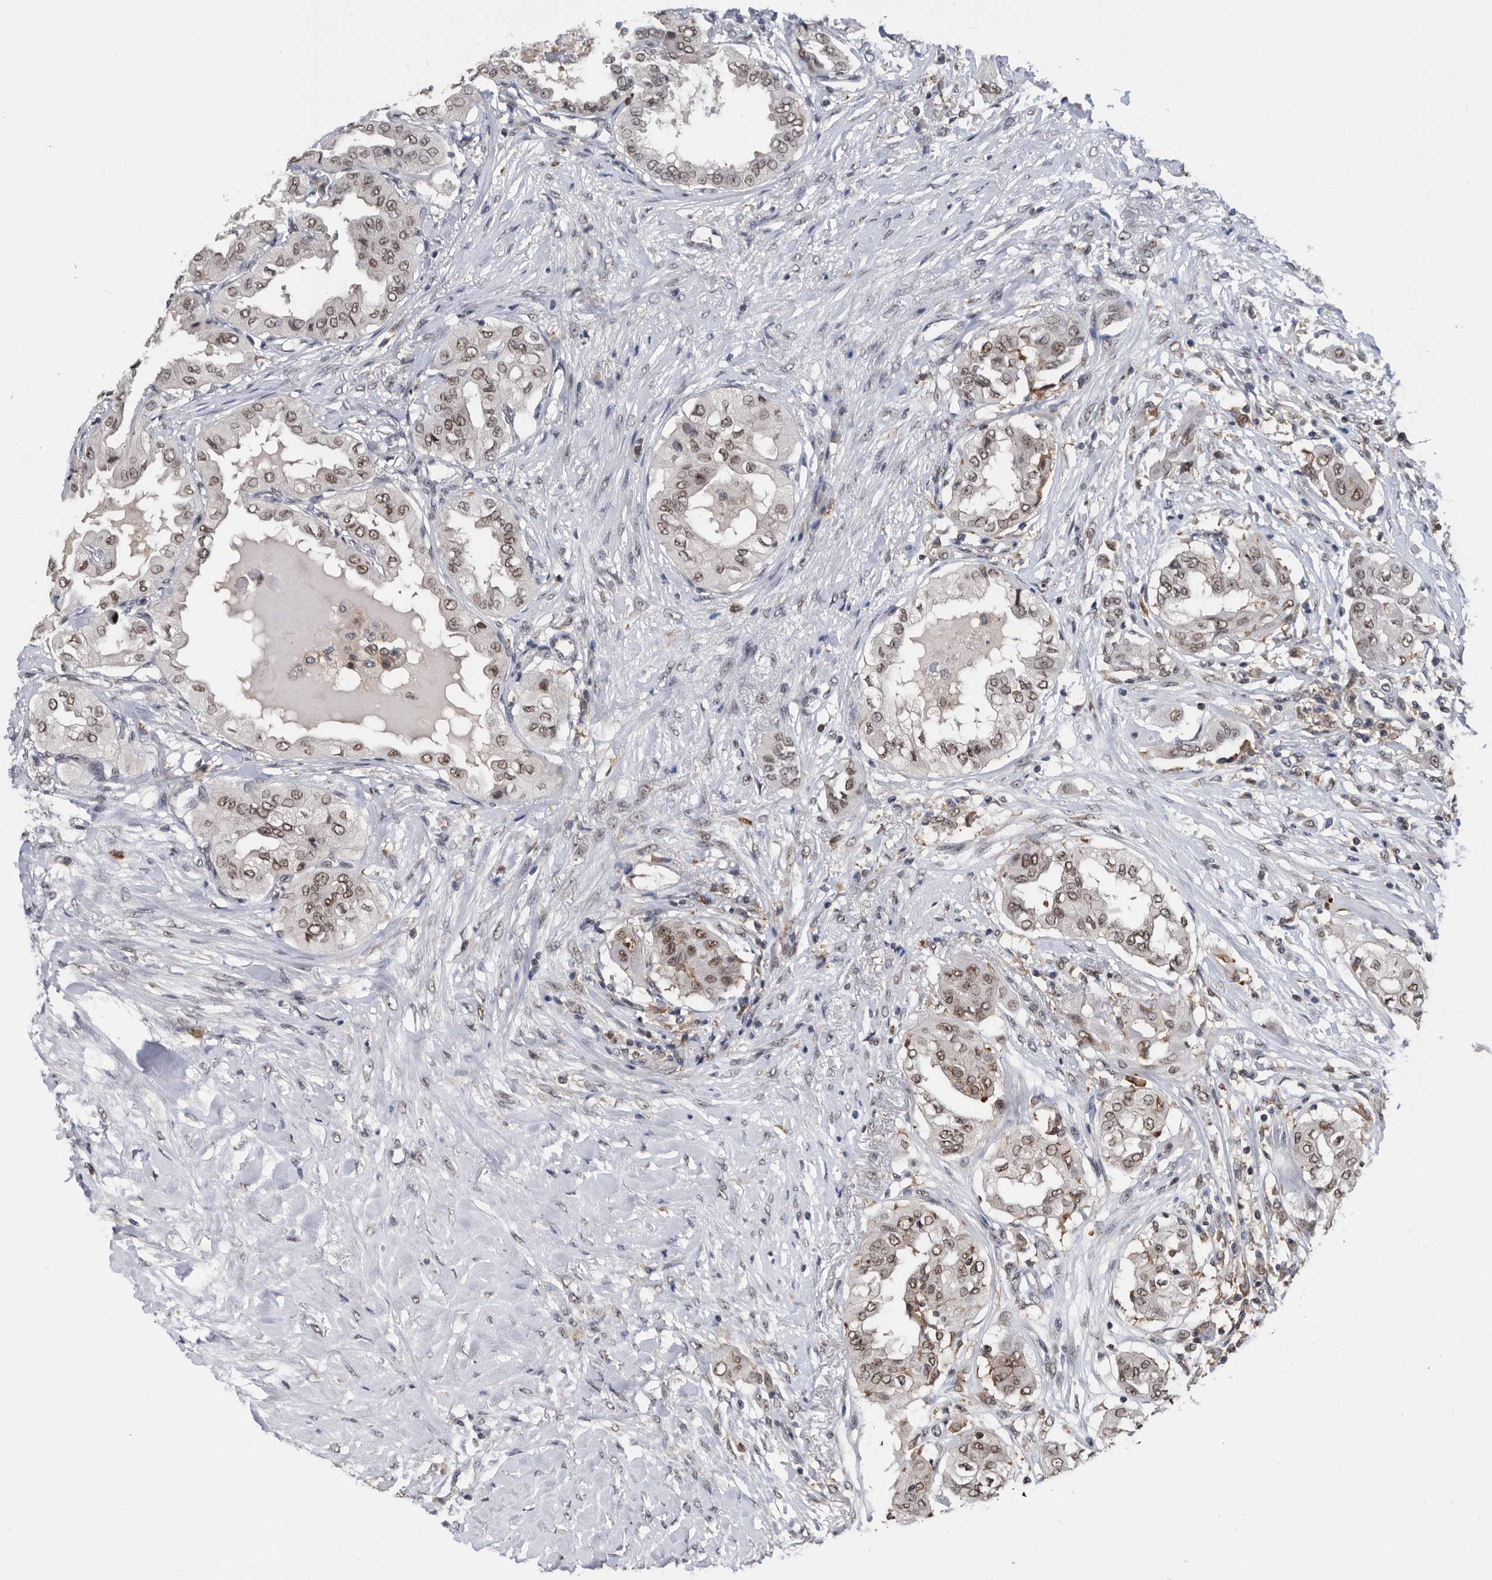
{"staining": {"intensity": "moderate", "quantity": ">75%", "location": "nuclear"}, "tissue": "thyroid cancer", "cell_type": "Tumor cells", "image_type": "cancer", "snomed": [{"axis": "morphology", "description": "Papillary adenocarcinoma, NOS"}, {"axis": "topography", "description": "Thyroid gland"}], "caption": "Immunohistochemistry of thyroid papillary adenocarcinoma exhibits medium levels of moderate nuclear expression in approximately >75% of tumor cells.", "gene": "ZNF260", "patient": {"sex": "female", "age": 59}}